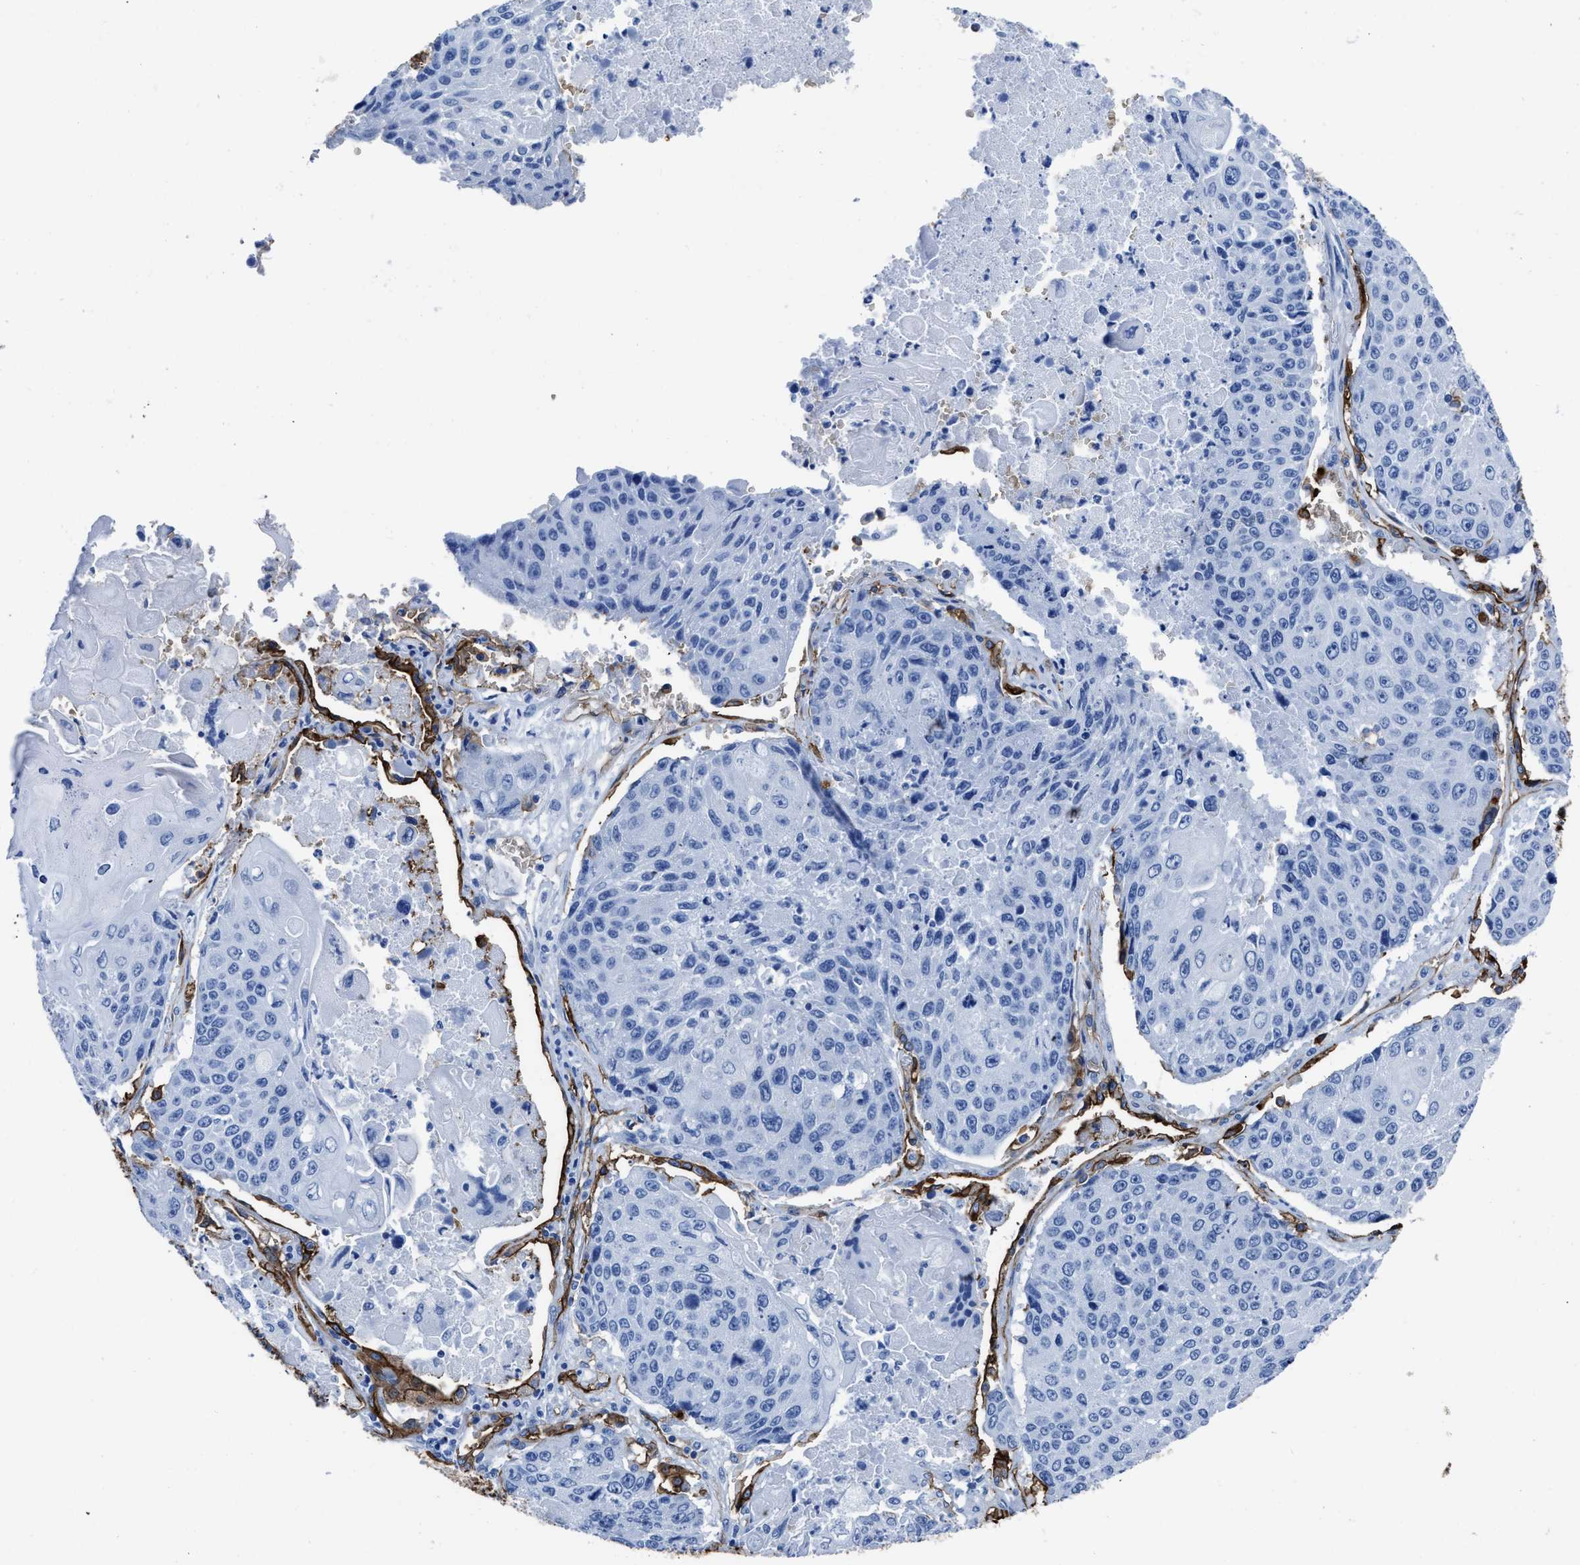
{"staining": {"intensity": "negative", "quantity": "none", "location": "none"}, "tissue": "lung cancer", "cell_type": "Tumor cells", "image_type": "cancer", "snomed": [{"axis": "morphology", "description": "Squamous cell carcinoma, NOS"}, {"axis": "topography", "description": "Lung"}], "caption": "IHC photomicrograph of neoplastic tissue: lung cancer stained with DAB (3,3'-diaminobenzidine) displays no significant protein positivity in tumor cells.", "gene": "AQP1", "patient": {"sex": "male", "age": 61}}